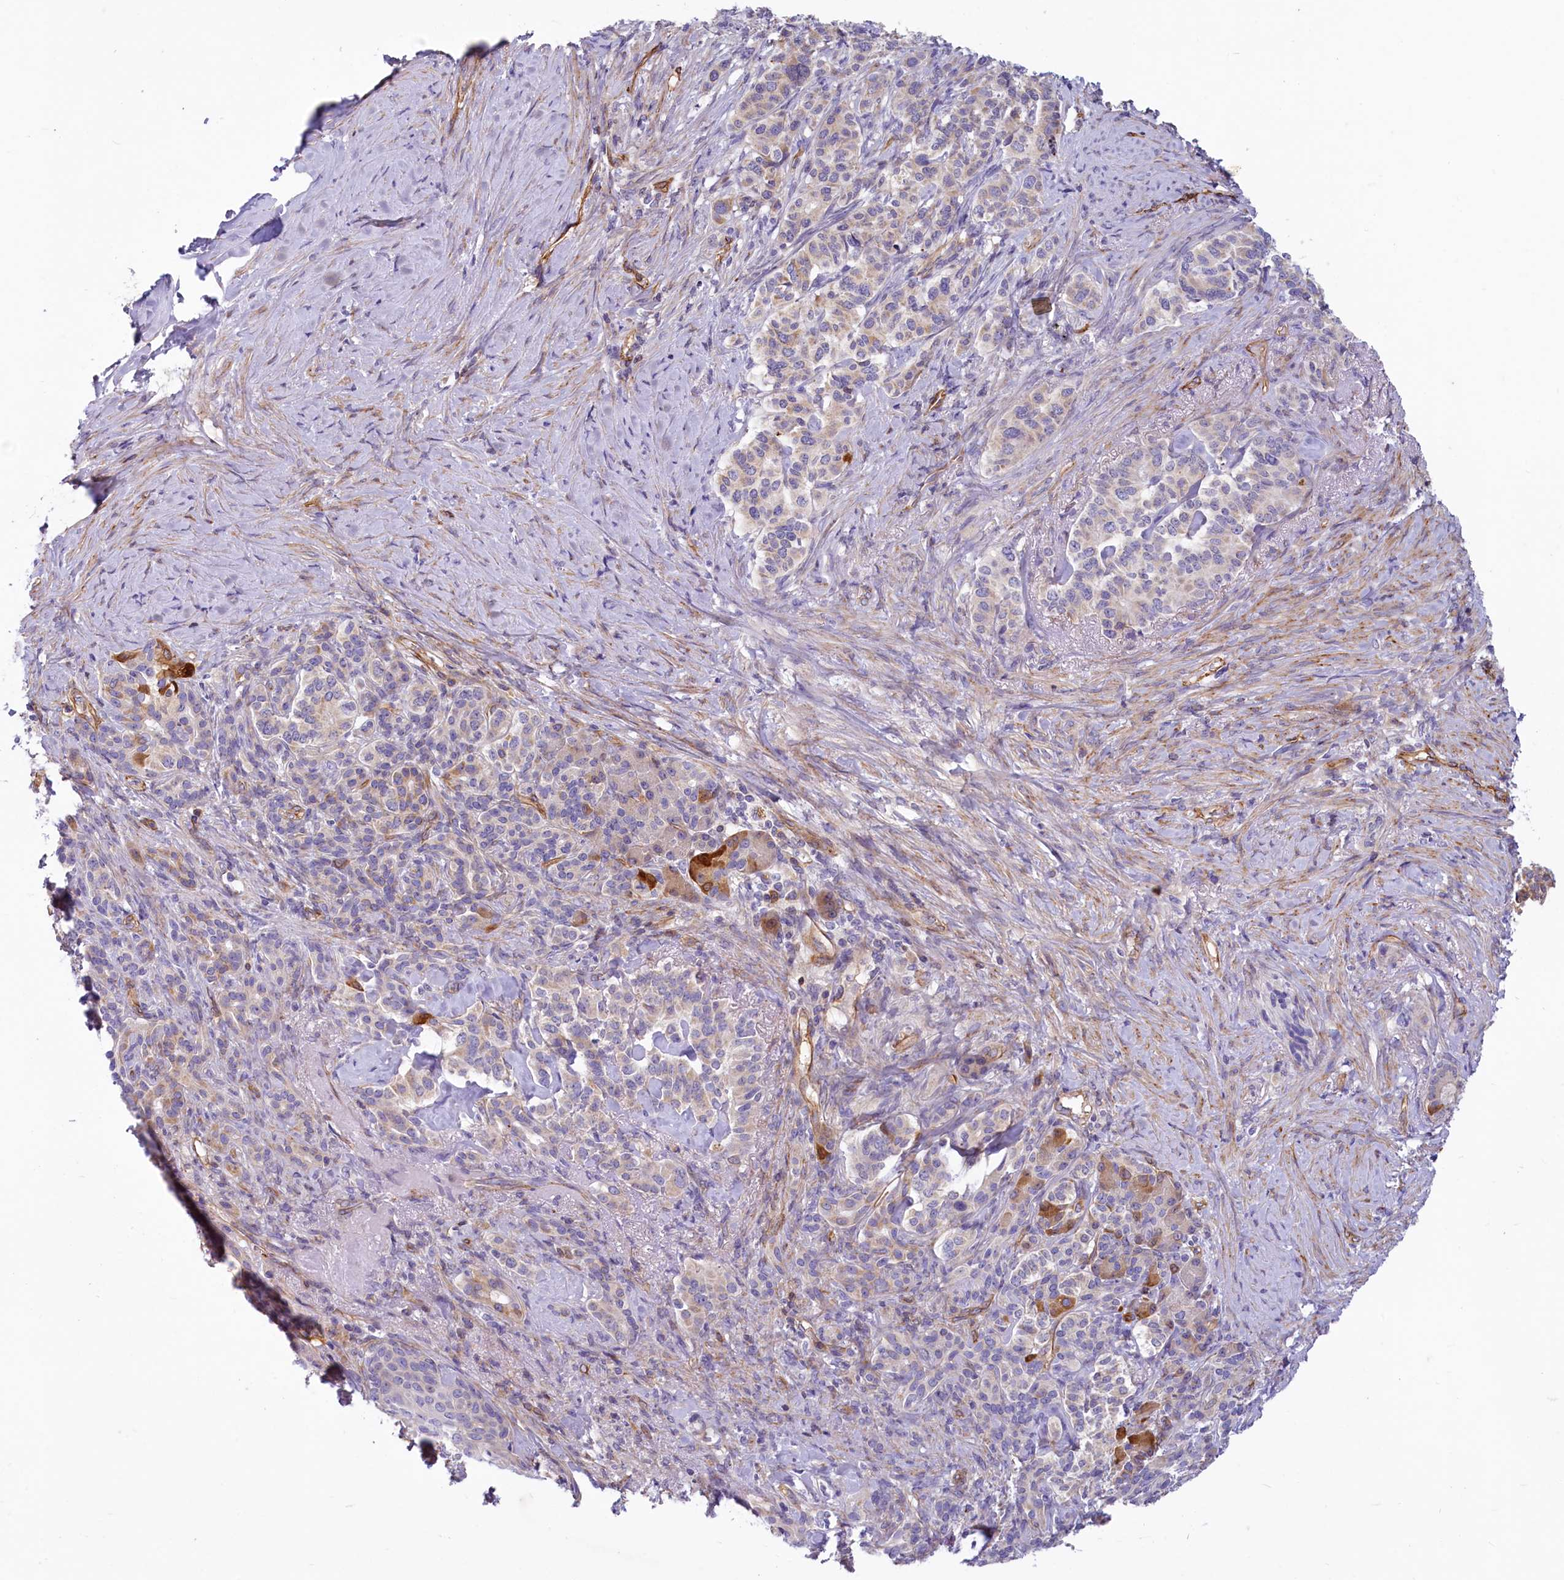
{"staining": {"intensity": "moderate", "quantity": "<25%", "location": "cytoplasmic/membranous"}, "tissue": "pancreatic cancer", "cell_type": "Tumor cells", "image_type": "cancer", "snomed": [{"axis": "morphology", "description": "Adenocarcinoma, NOS"}, {"axis": "topography", "description": "Pancreas"}], "caption": "Protein expression analysis of human pancreatic cancer (adenocarcinoma) reveals moderate cytoplasmic/membranous staining in approximately <25% of tumor cells.", "gene": "LMOD3", "patient": {"sex": "female", "age": 74}}